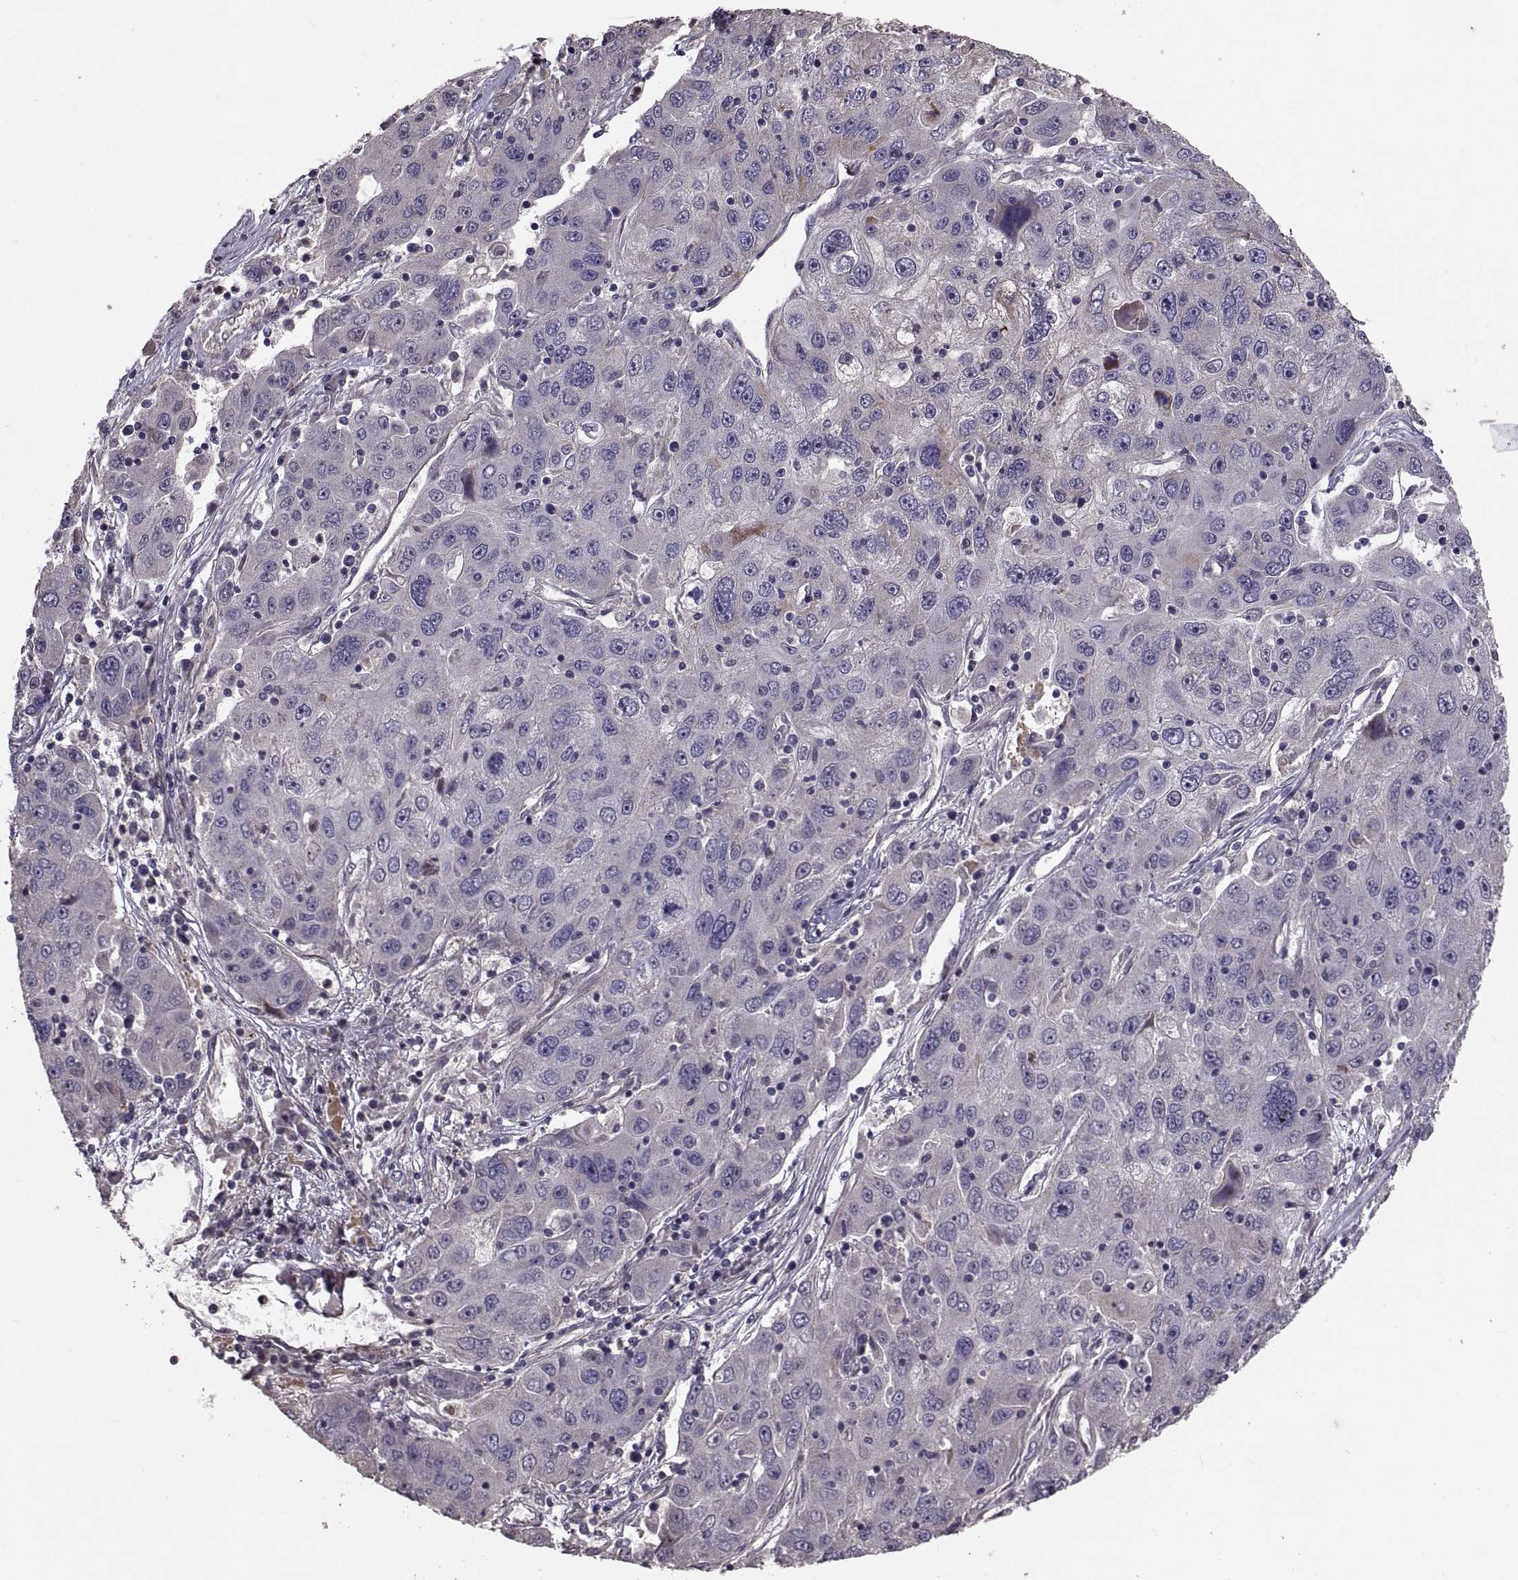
{"staining": {"intensity": "negative", "quantity": "none", "location": "none"}, "tissue": "stomach cancer", "cell_type": "Tumor cells", "image_type": "cancer", "snomed": [{"axis": "morphology", "description": "Adenocarcinoma, NOS"}, {"axis": "topography", "description": "Stomach"}], "caption": "There is no significant expression in tumor cells of stomach adenocarcinoma. (Brightfield microscopy of DAB (3,3'-diaminobenzidine) immunohistochemistry (IHC) at high magnification).", "gene": "PMM2", "patient": {"sex": "male", "age": 56}}